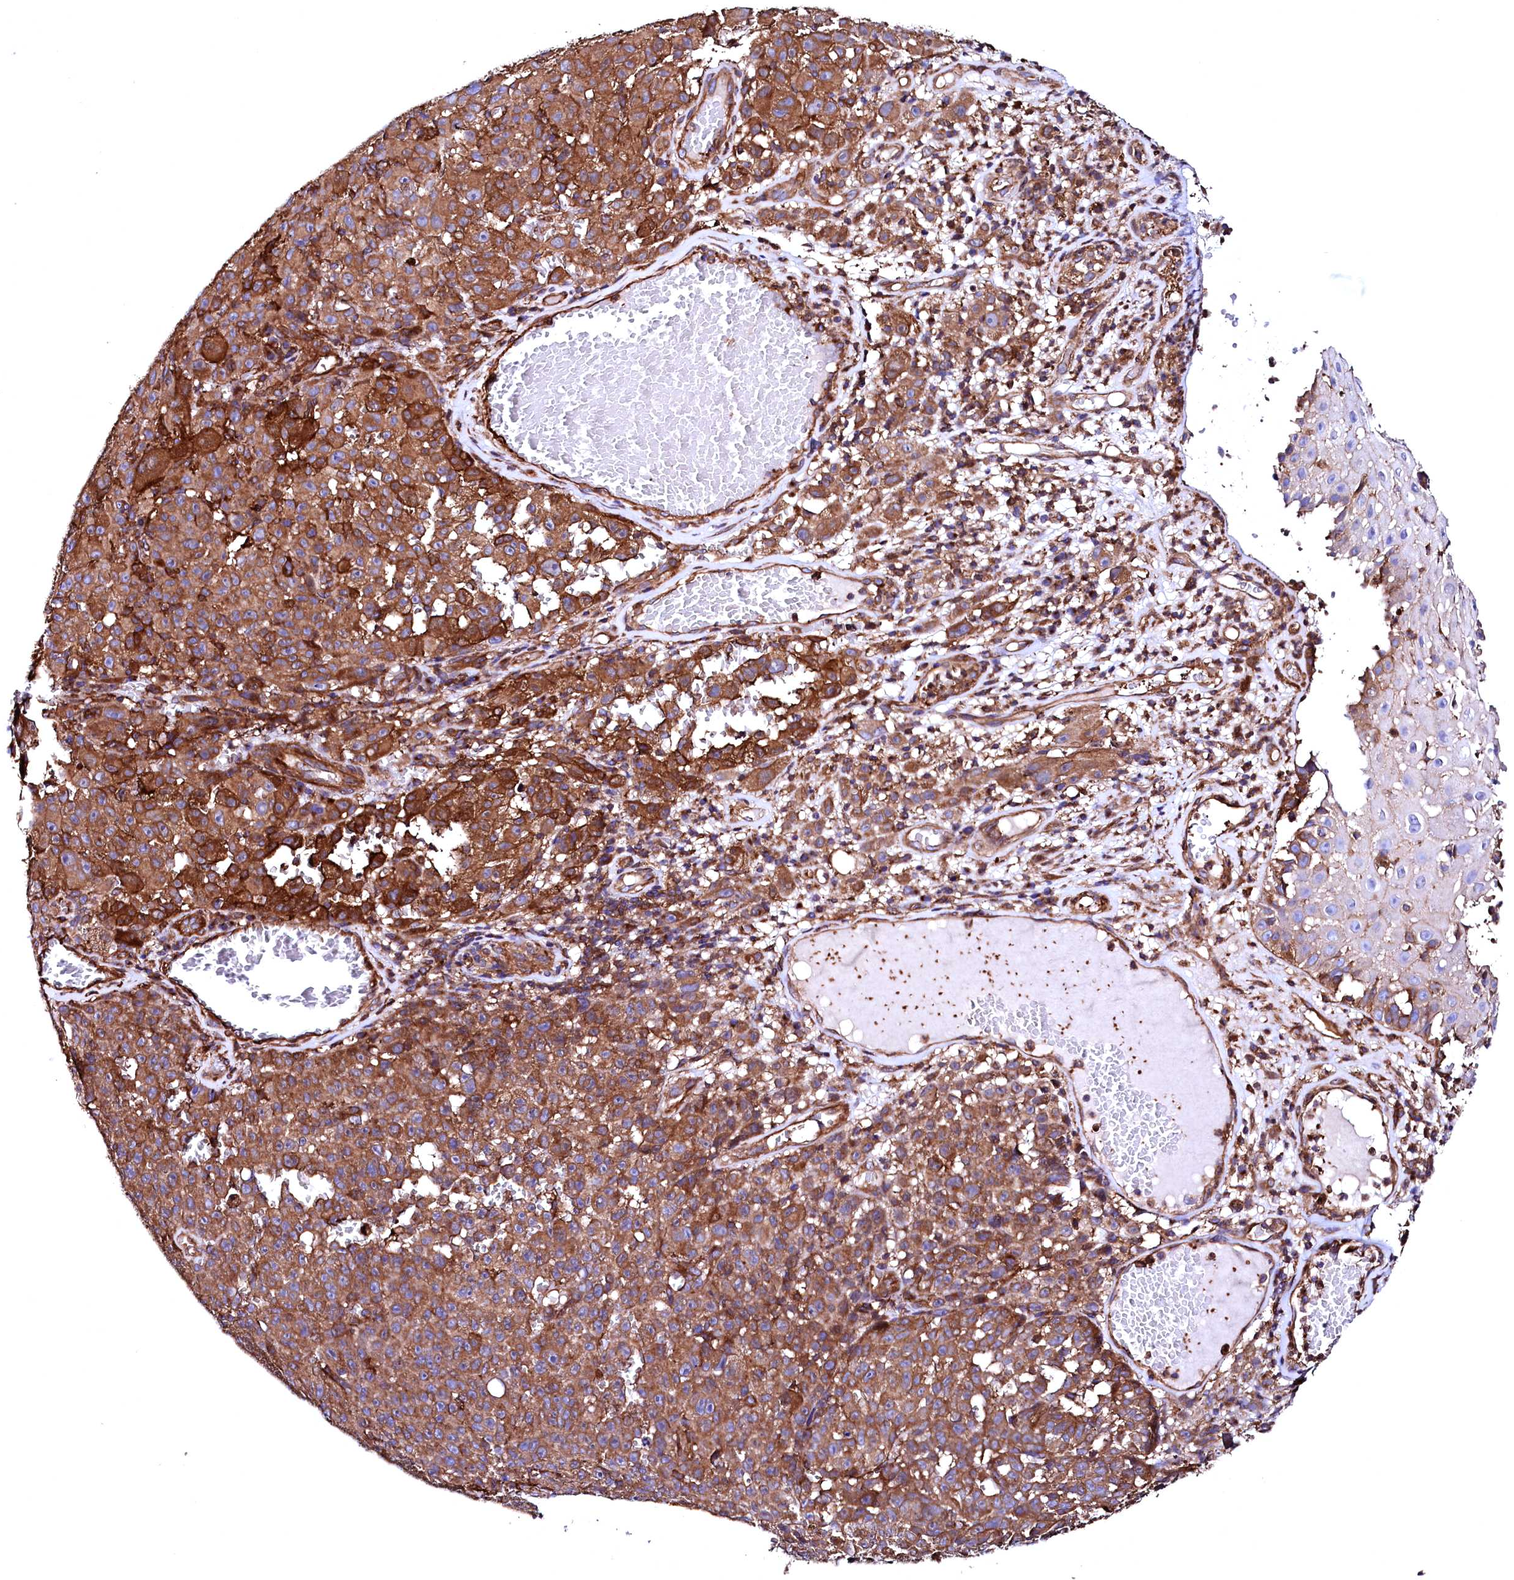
{"staining": {"intensity": "moderate", "quantity": ">75%", "location": "cytoplasmic/membranous"}, "tissue": "melanoma", "cell_type": "Tumor cells", "image_type": "cancer", "snomed": [{"axis": "morphology", "description": "Malignant melanoma, NOS"}, {"axis": "topography", "description": "Skin"}], "caption": "Brown immunohistochemical staining in melanoma exhibits moderate cytoplasmic/membranous positivity in approximately >75% of tumor cells.", "gene": "STAMBPL1", "patient": {"sex": "female", "age": 82}}